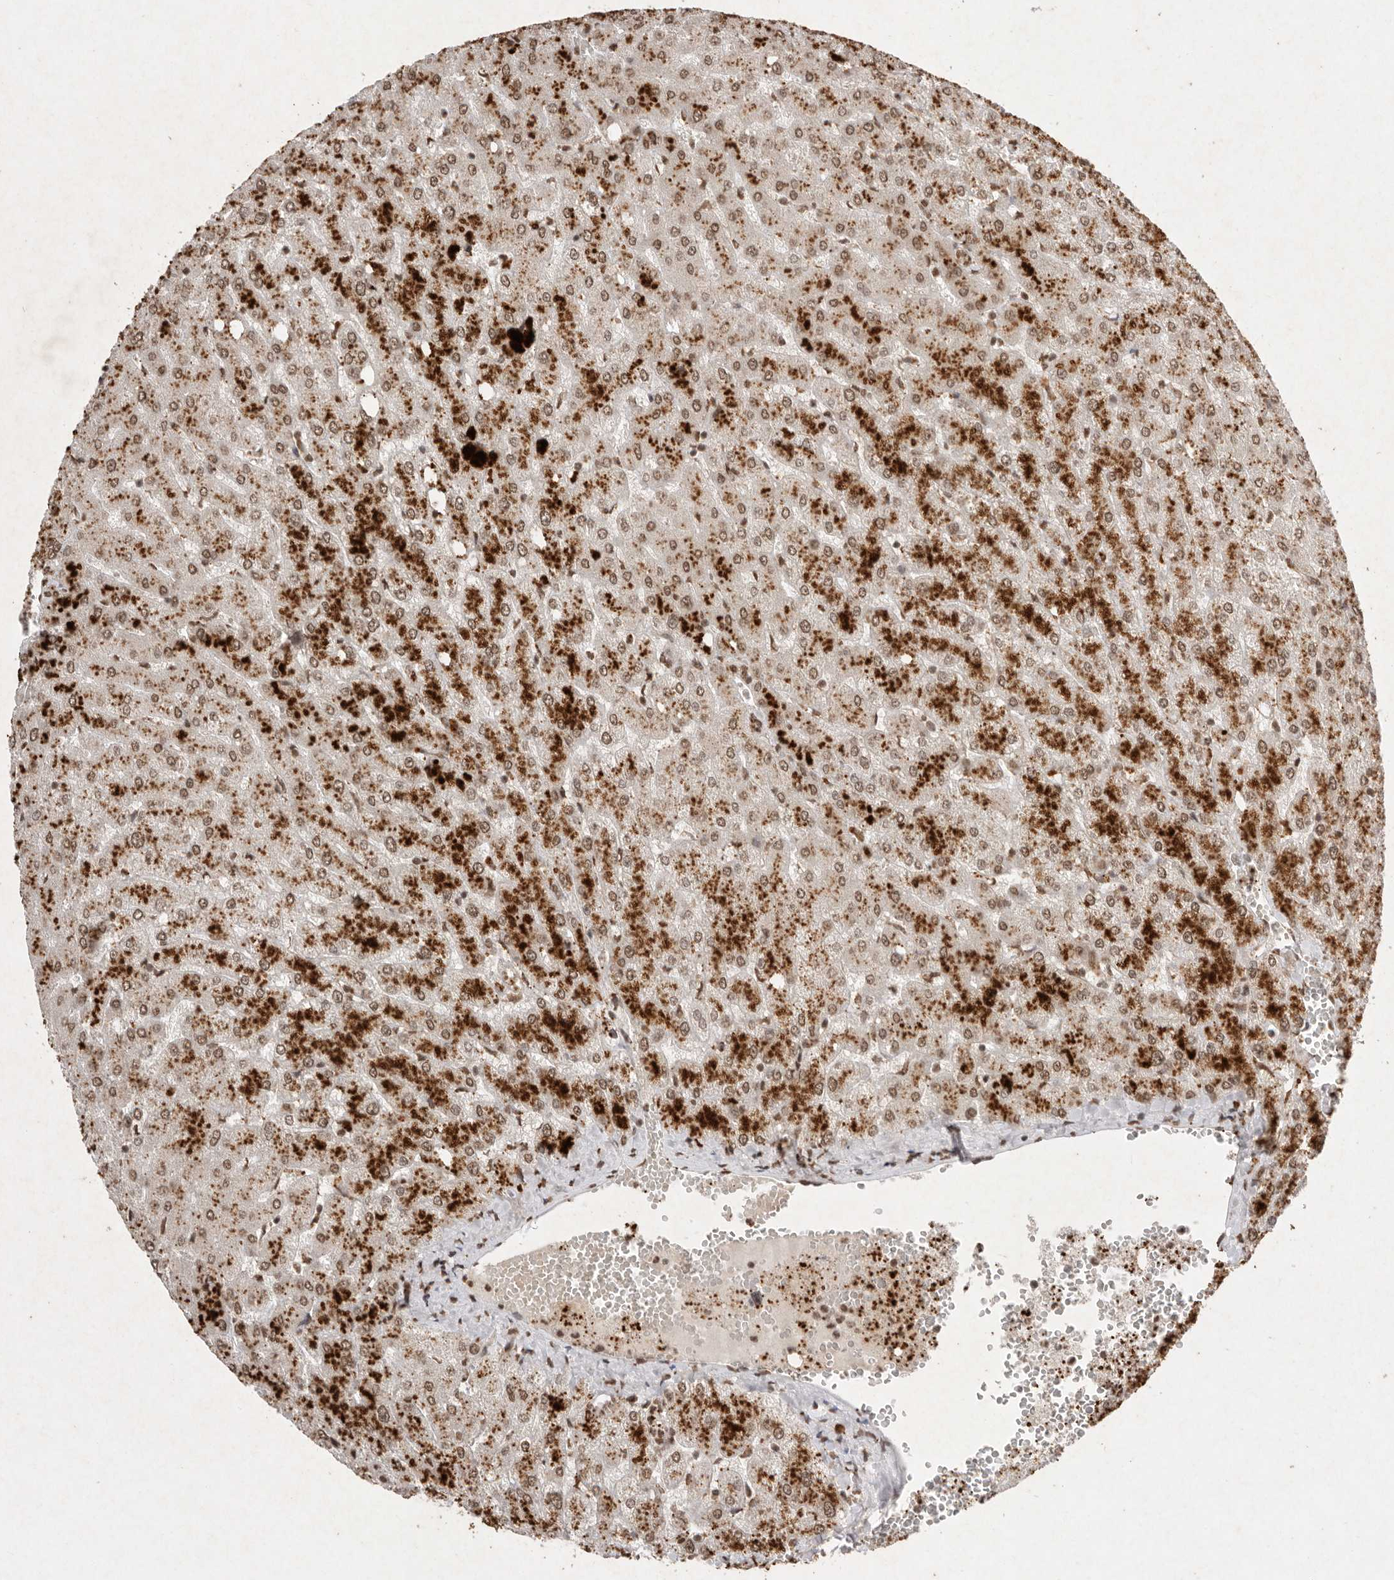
{"staining": {"intensity": "moderate", "quantity": ">75%", "location": "cytoplasmic/membranous,nuclear"}, "tissue": "liver", "cell_type": "Cholangiocytes", "image_type": "normal", "snomed": [{"axis": "morphology", "description": "Normal tissue, NOS"}, {"axis": "topography", "description": "Liver"}], "caption": "Cholangiocytes reveal medium levels of moderate cytoplasmic/membranous,nuclear expression in about >75% of cells in normal human liver. (Brightfield microscopy of DAB IHC at high magnification).", "gene": "NKX3", "patient": {"sex": "female", "age": 54}}